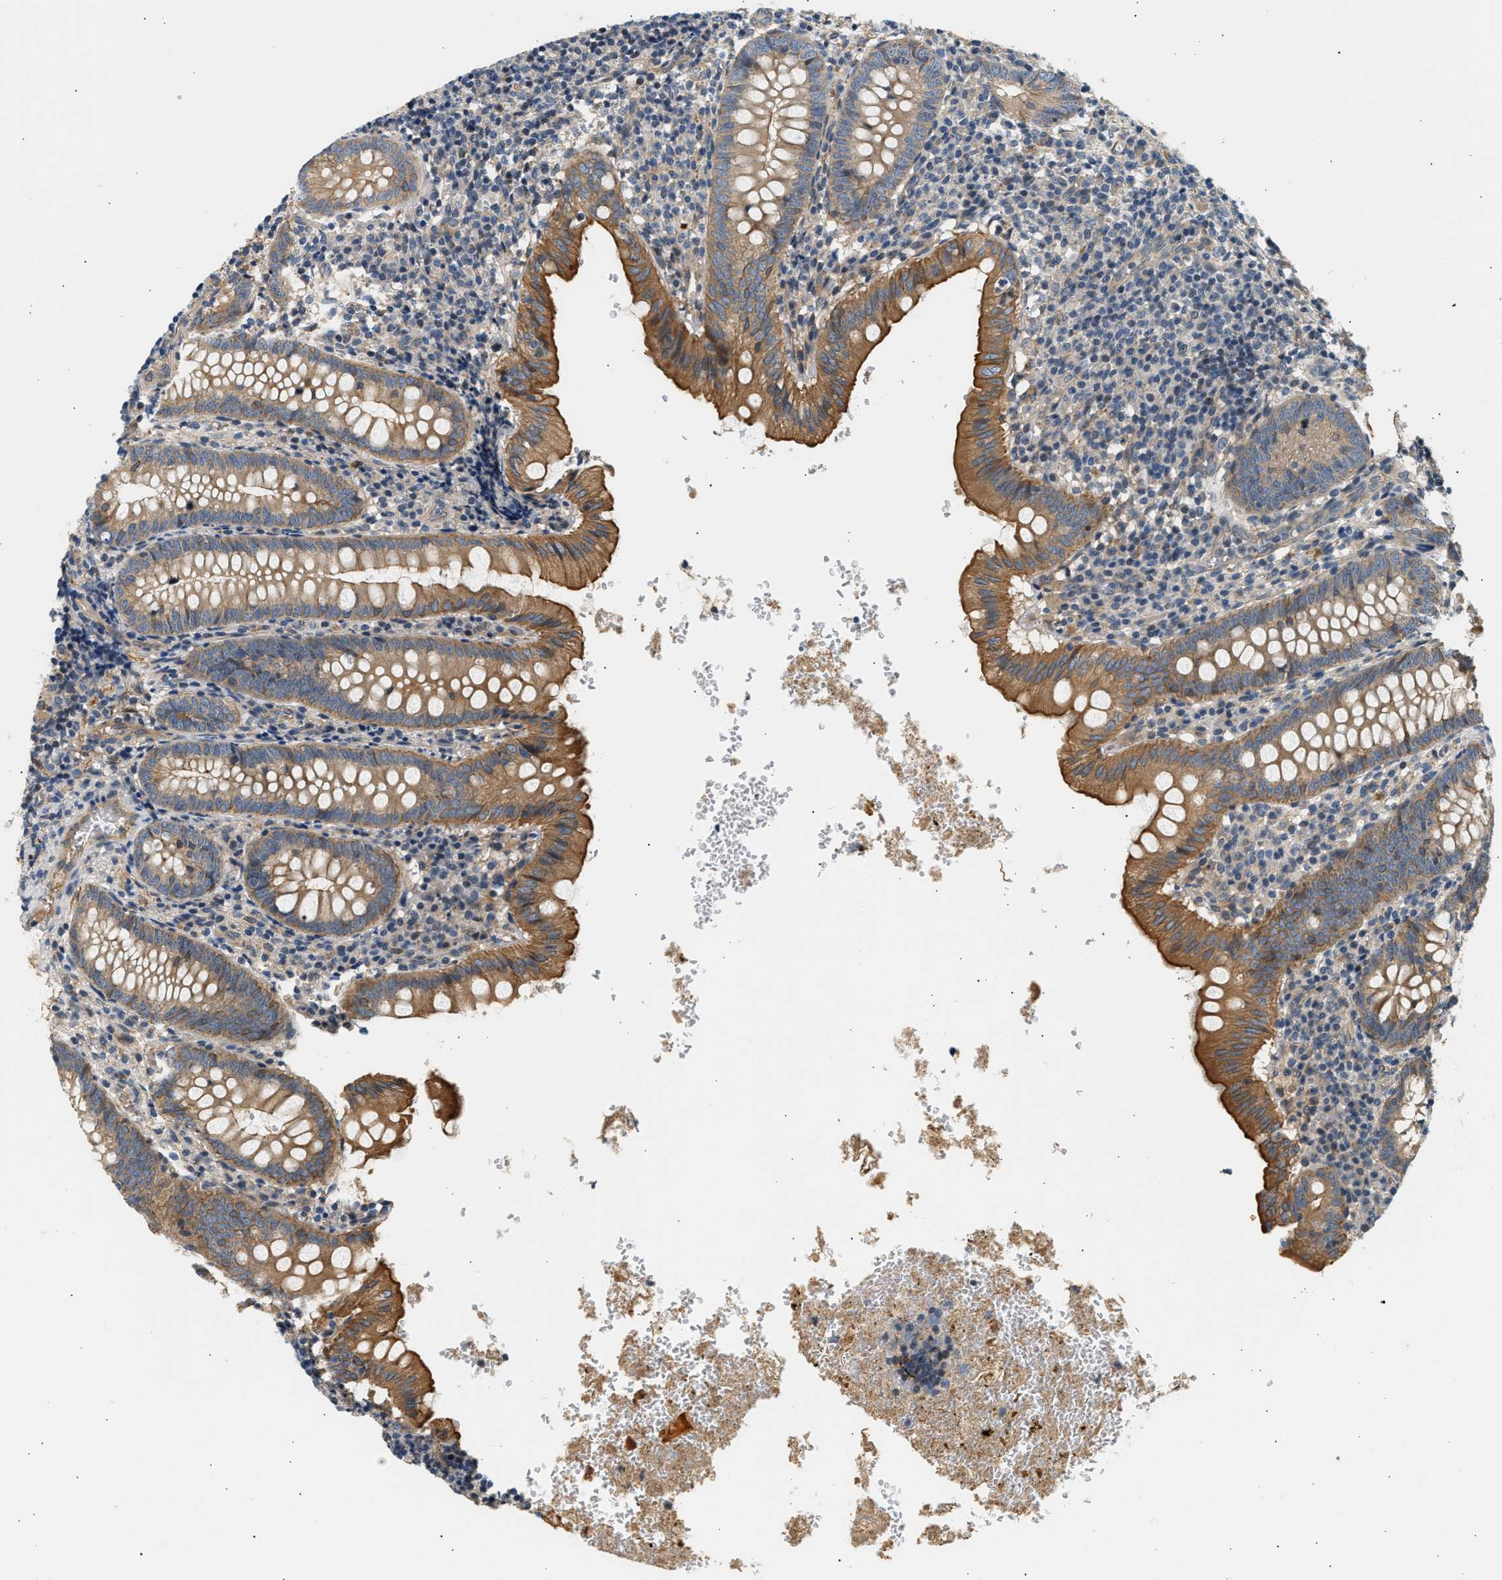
{"staining": {"intensity": "strong", "quantity": ">75%", "location": "cytoplasmic/membranous"}, "tissue": "appendix", "cell_type": "Glandular cells", "image_type": "normal", "snomed": [{"axis": "morphology", "description": "Normal tissue, NOS"}, {"axis": "topography", "description": "Appendix"}], "caption": "IHC of unremarkable appendix demonstrates high levels of strong cytoplasmic/membranous positivity in about >75% of glandular cells.", "gene": "WDR31", "patient": {"sex": "male", "age": 8}}